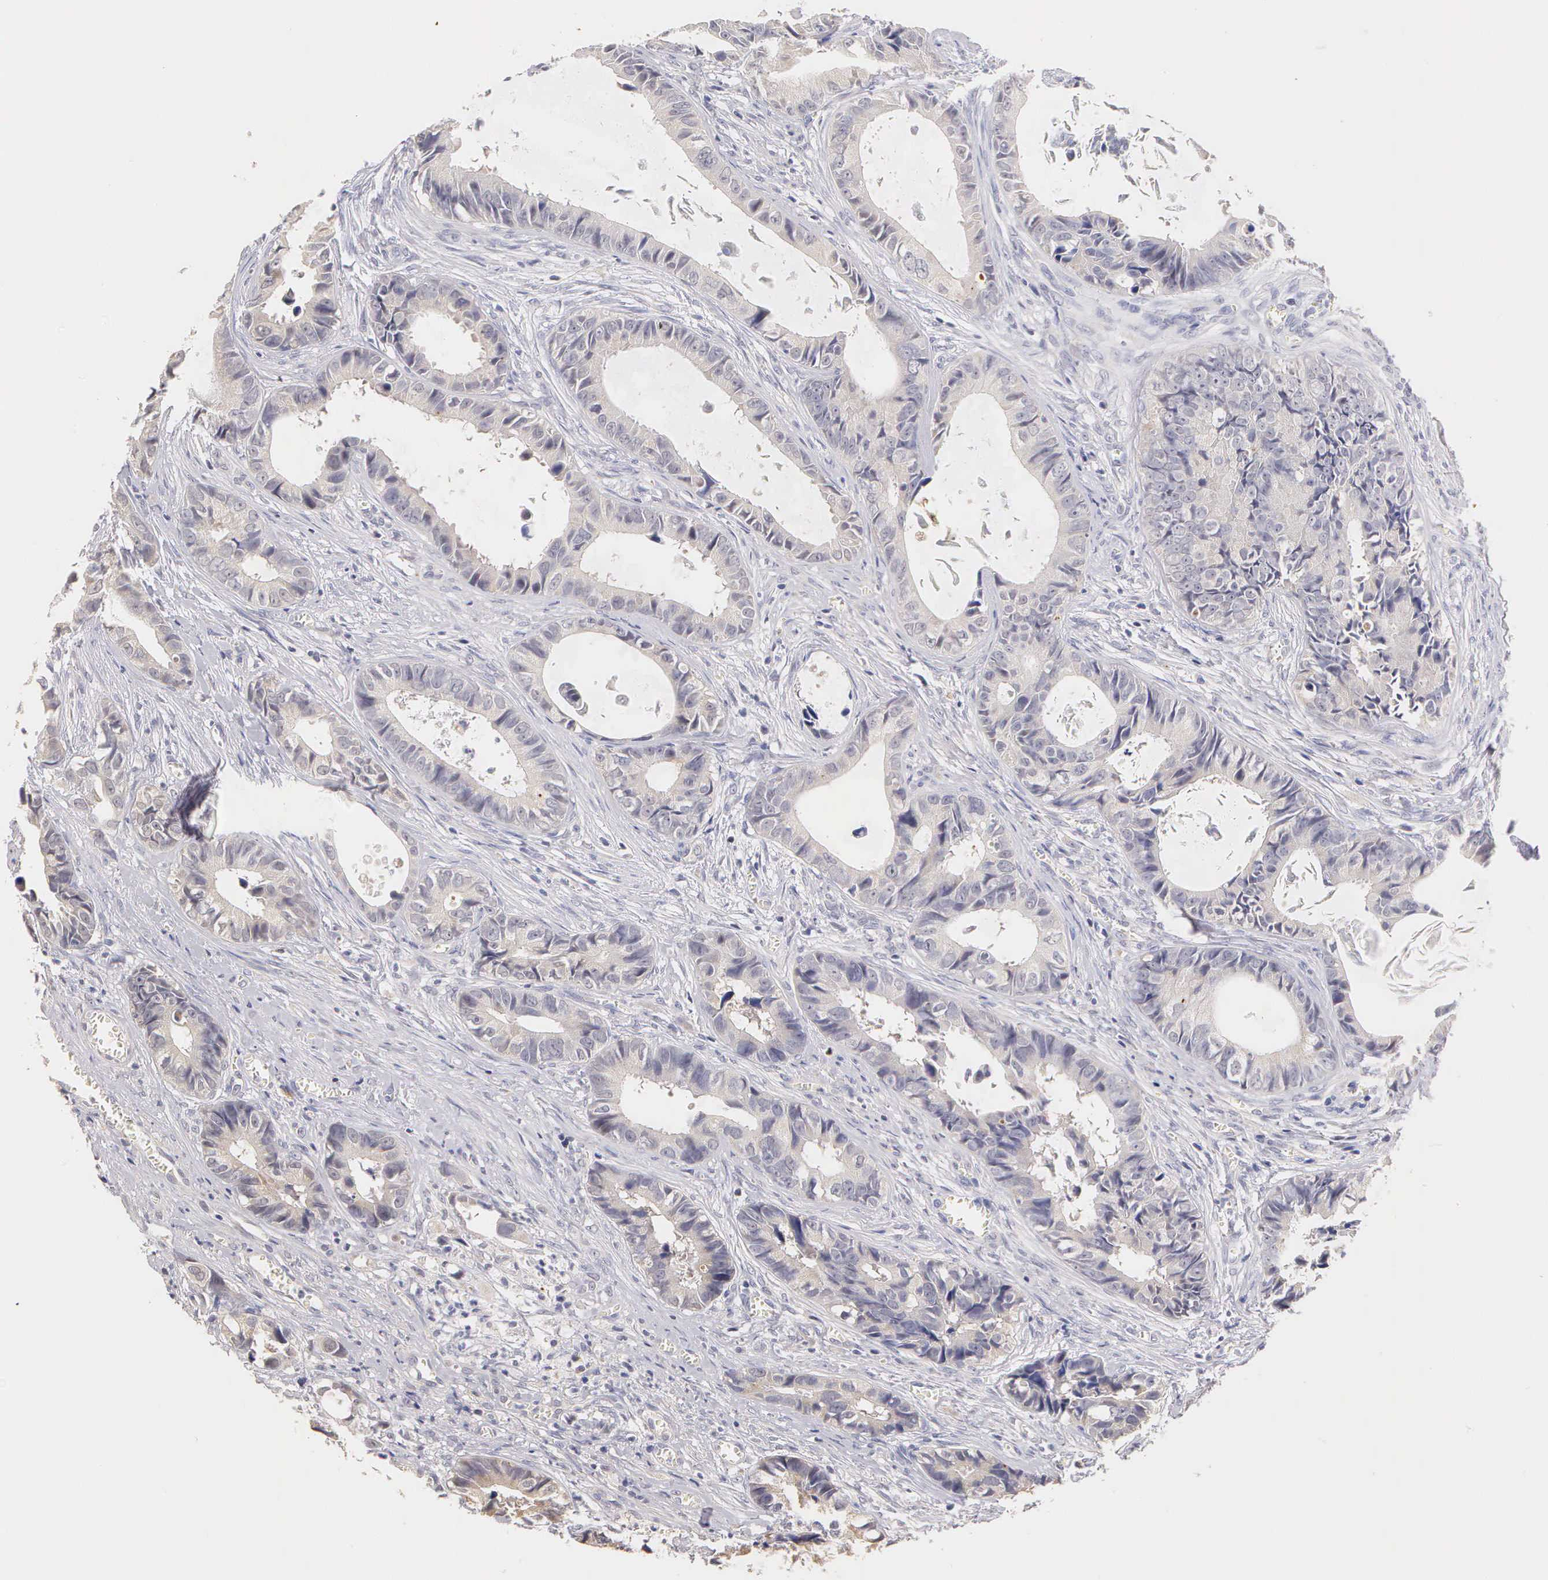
{"staining": {"intensity": "weak", "quantity": "<25%", "location": "cytoplasmic/membranous"}, "tissue": "colorectal cancer", "cell_type": "Tumor cells", "image_type": "cancer", "snomed": [{"axis": "morphology", "description": "Adenocarcinoma, NOS"}, {"axis": "topography", "description": "Rectum"}], "caption": "Human colorectal adenocarcinoma stained for a protein using immunohistochemistry reveals no staining in tumor cells.", "gene": "ESR1", "patient": {"sex": "female", "age": 98}}